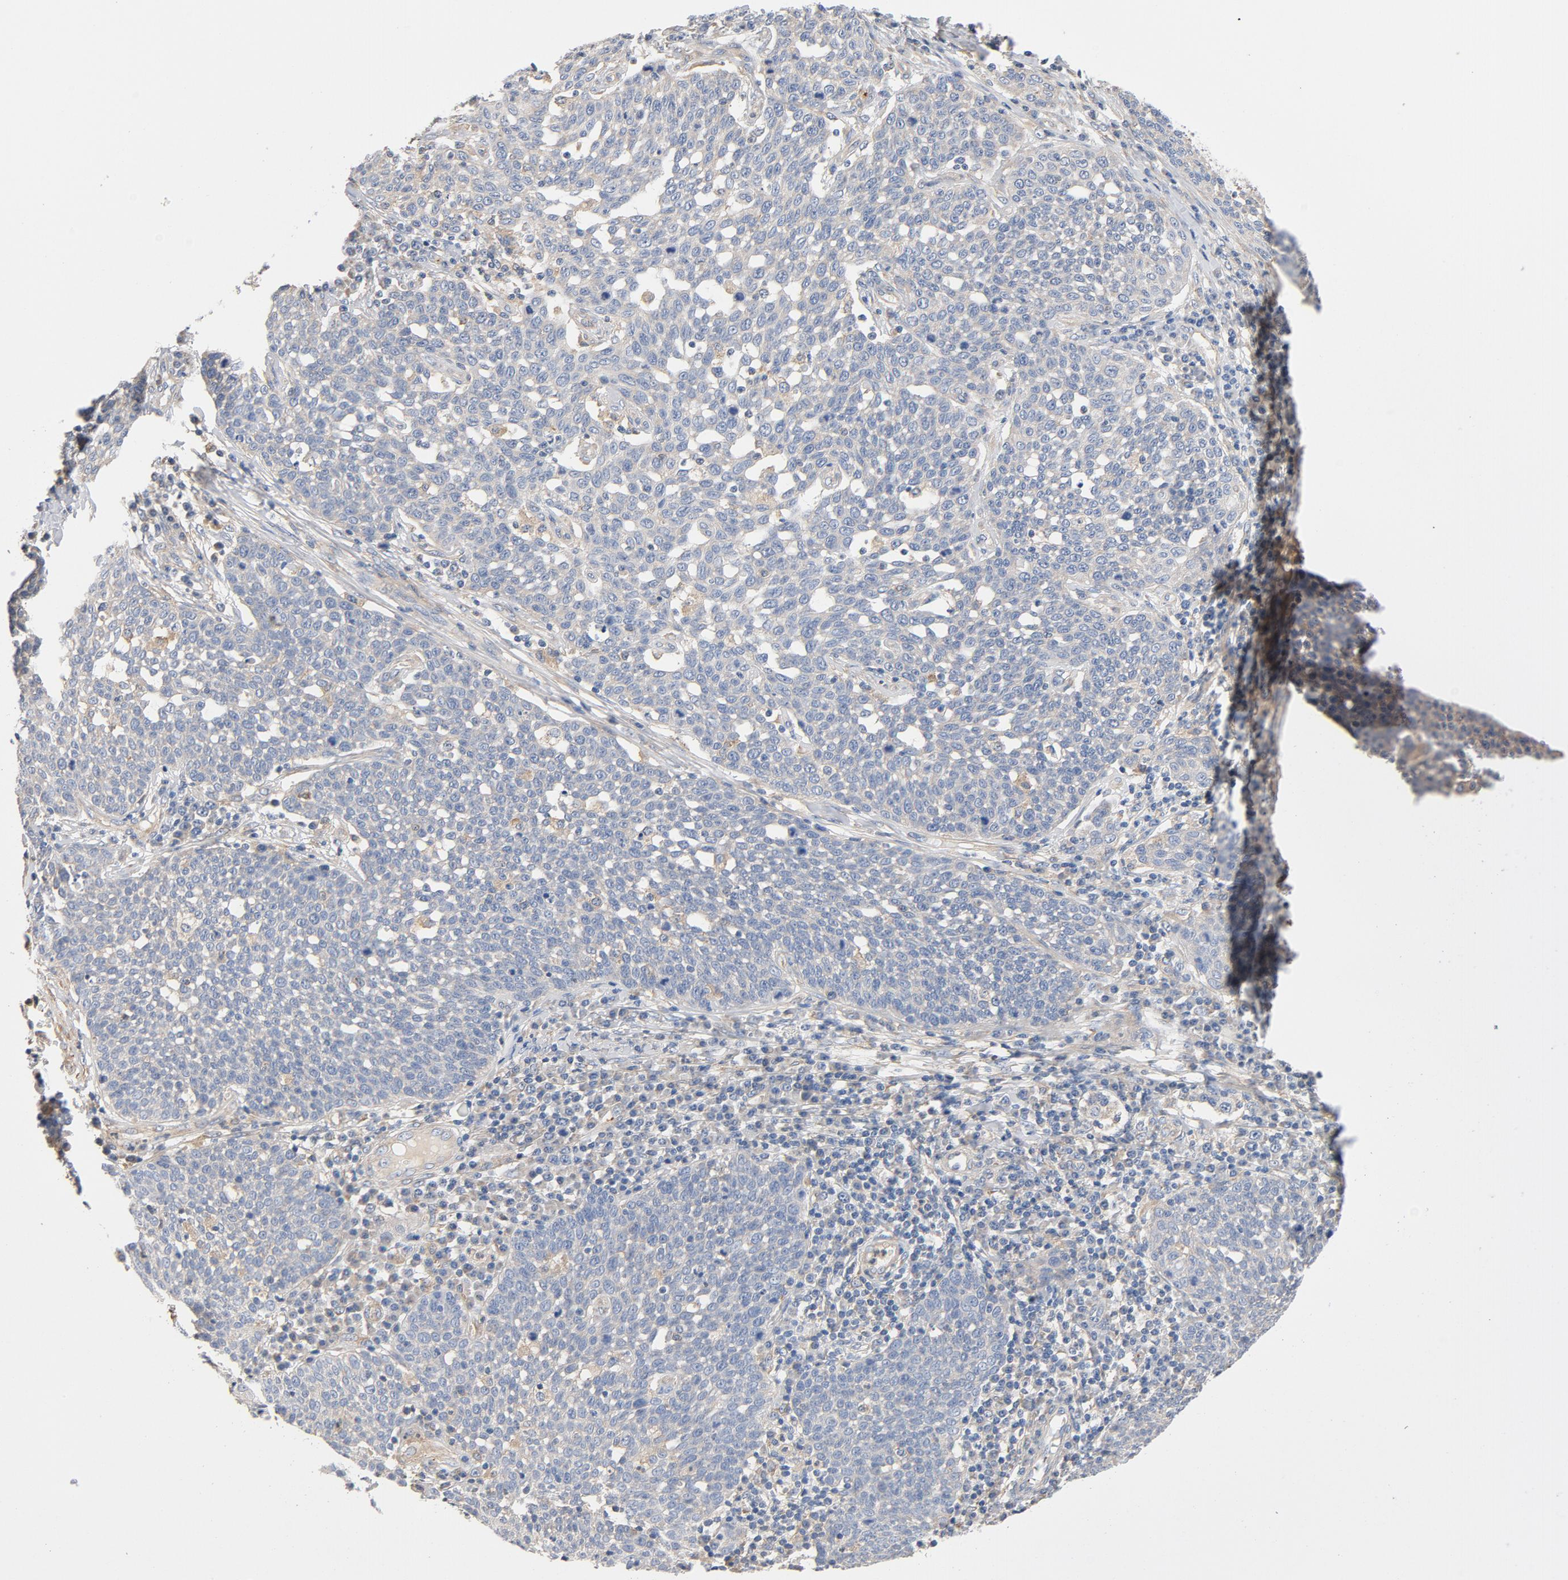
{"staining": {"intensity": "negative", "quantity": "none", "location": "none"}, "tissue": "cervical cancer", "cell_type": "Tumor cells", "image_type": "cancer", "snomed": [{"axis": "morphology", "description": "Squamous cell carcinoma, NOS"}, {"axis": "topography", "description": "Cervix"}], "caption": "Immunohistochemistry (IHC) micrograph of neoplastic tissue: human cervical cancer (squamous cell carcinoma) stained with DAB (3,3'-diaminobenzidine) reveals no significant protein staining in tumor cells.", "gene": "ILK", "patient": {"sex": "female", "age": 34}}